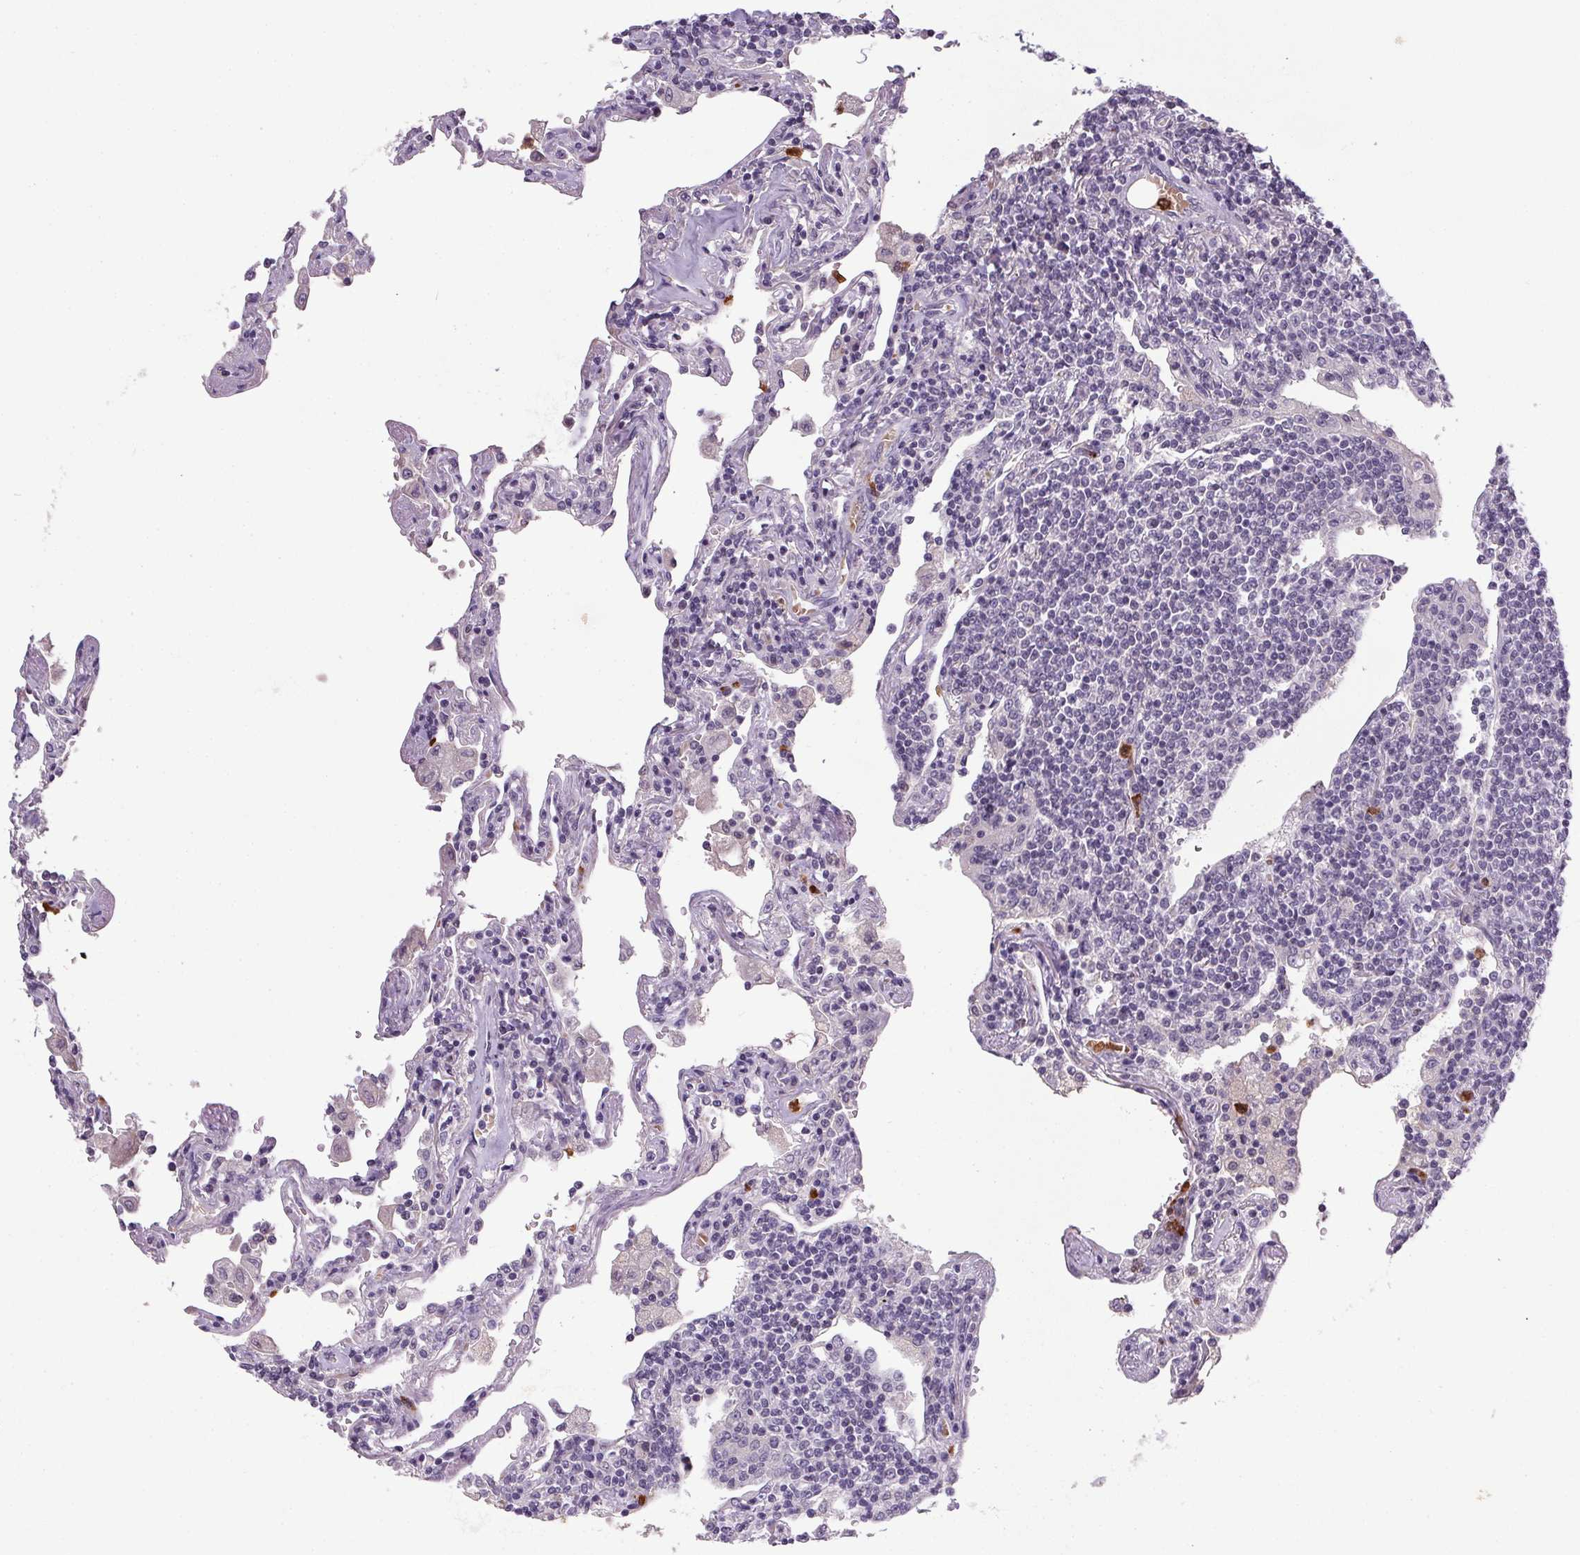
{"staining": {"intensity": "negative", "quantity": "none", "location": "none"}, "tissue": "lymphoma", "cell_type": "Tumor cells", "image_type": "cancer", "snomed": [{"axis": "morphology", "description": "Malignant lymphoma, non-Hodgkin's type, Low grade"}, {"axis": "topography", "description": "Lung"}], "caption": "Tumor cells are negative for brown protein staining in lymphoma. (DAB (3,3'-diaminobenzidine) immunohistochemistry (IHC) with hematoxylin counter stain).", "gene": "TRDN", "patient": {"sex": "female", "age": 71}}